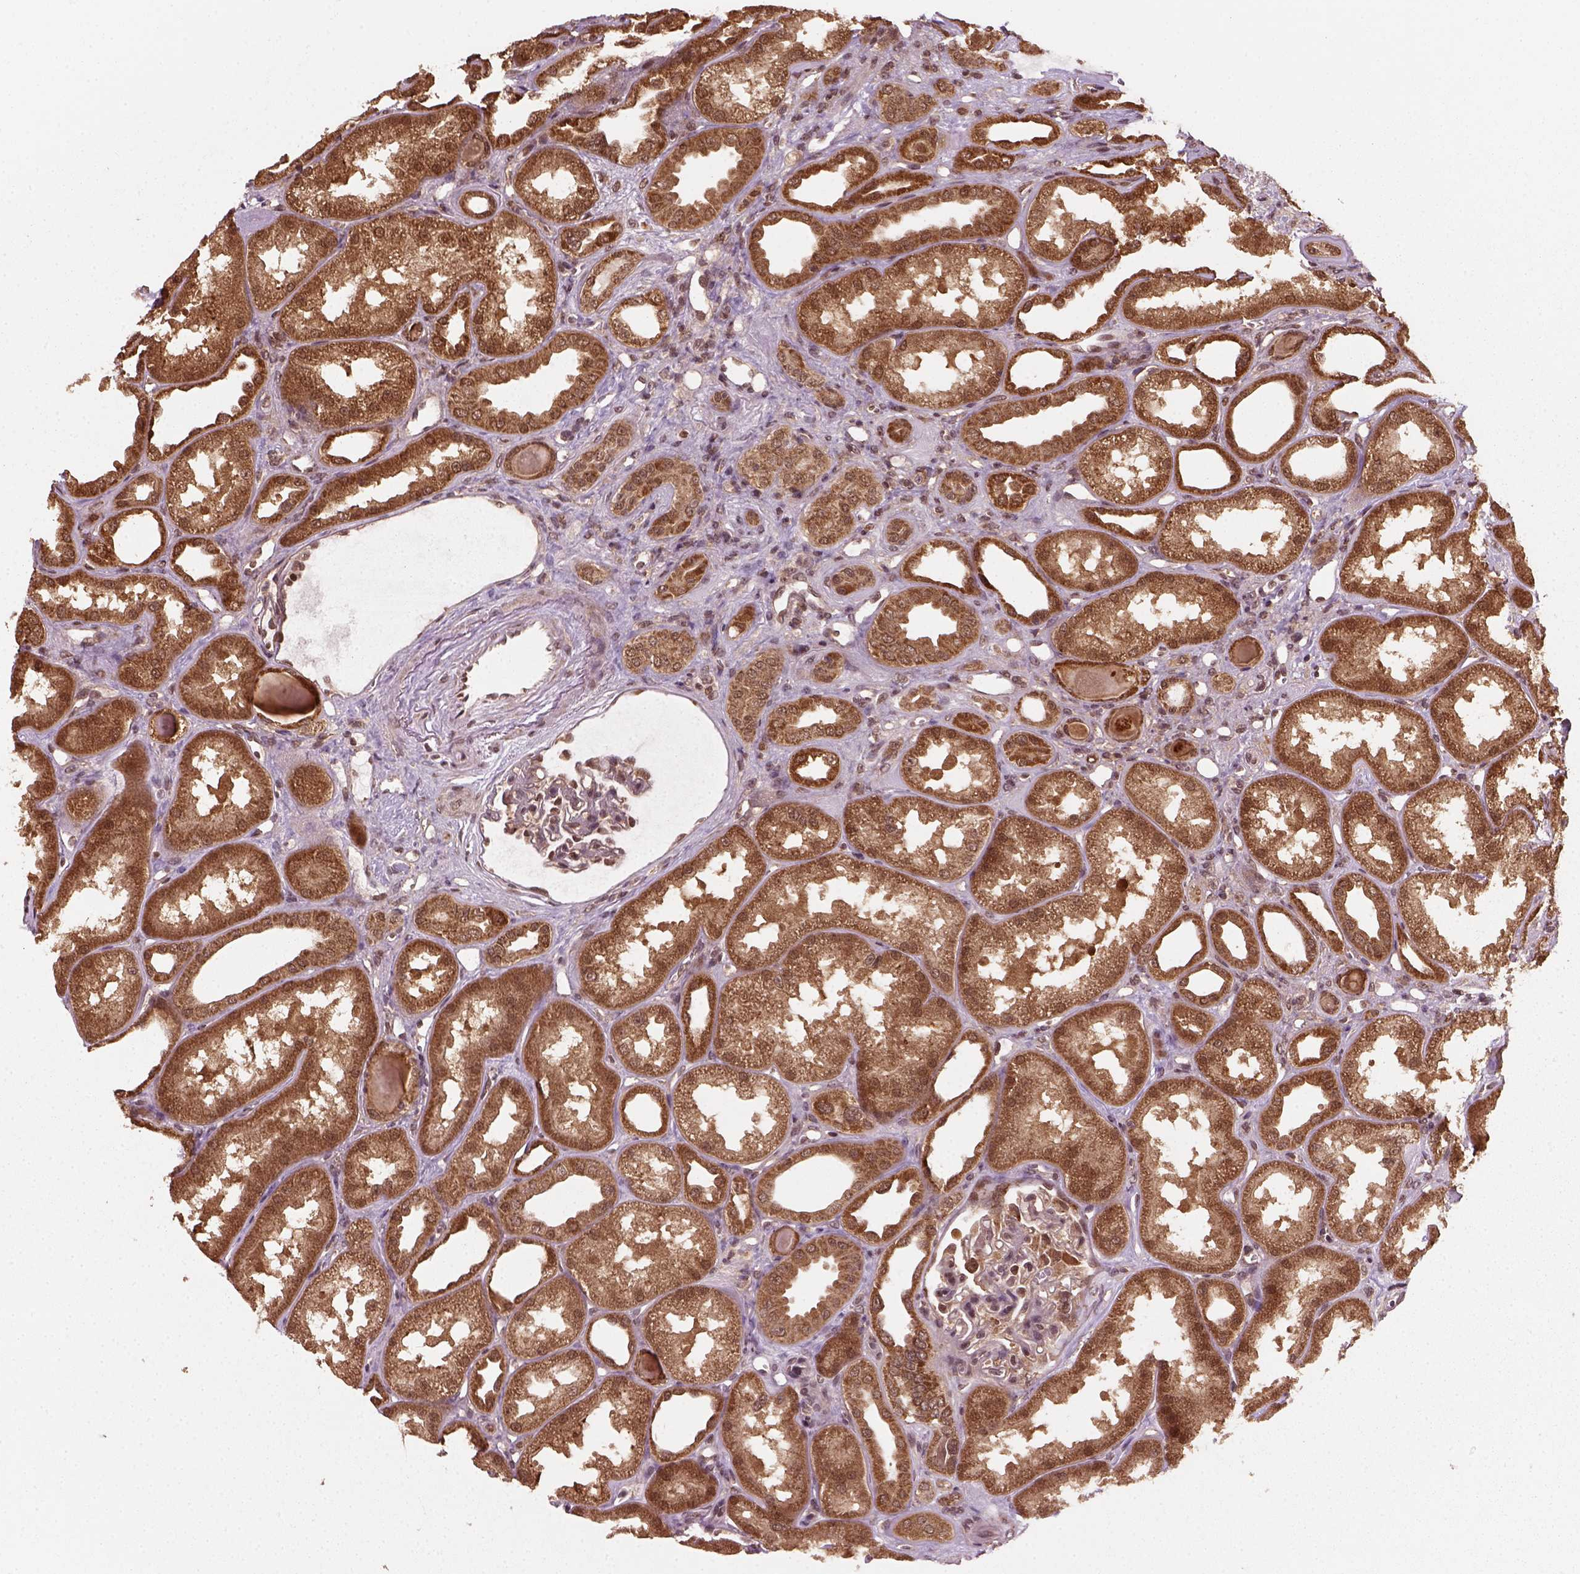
{"staining": {"intensity": "moderate", "quantity": ">75%", "location": "nuclear"}, "tissue": "kidney", "cell_type": "Cells in glomeruli", "image_type": "normal", "snomed": [{"axis": "morphology", "description": "Normal tissue, NOS"}, {"axis": "topography", "description": "Kidney"}], "caption": "Immunohistochemical staining of normal kidney reveals medium levels of moderate nuclear staining in approximately >75% of cells in glomeruli.", "gene": "NUDT9", "patient": {"sex": "male", "age": 61}}